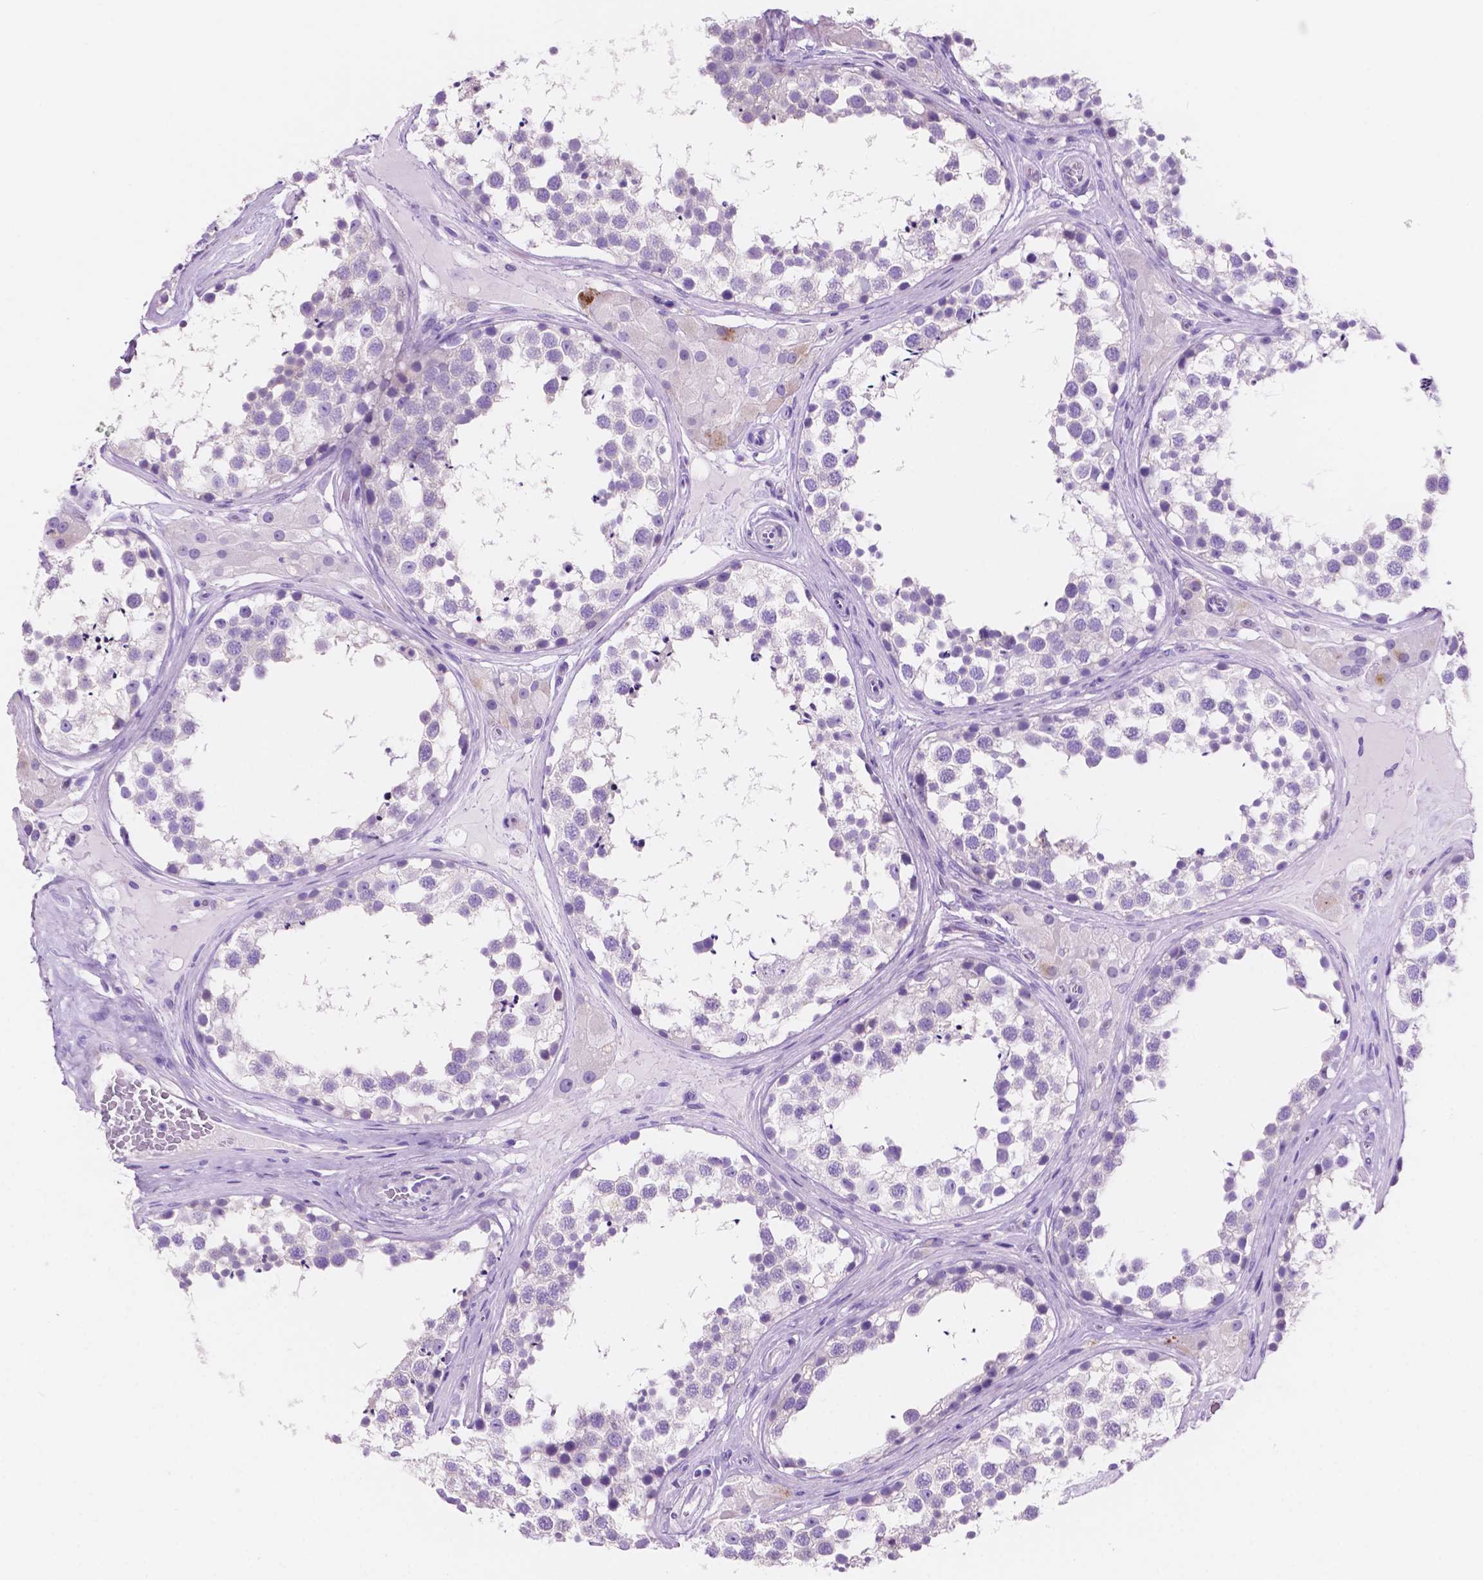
{"staining": {"intensity": "negative", "quantity": "none", "location": "none"}, "tissue": "testis", "cell_type": "Cells in seminiferous ducts", "image_type": "normal", "snomed": [{"axis": "morphology", "description": "Normal tissue, NOS"}, {"axis": "morphology", "description": "Seminoma, NOS"}, {"axis": "topography", "description": "Testis"}], "caption": "Histopathology image shows no significant protein staining in cells in seminiferous ducts of benign testis.", "gene": "IGFN1", "patient": {"sex": "male", "age": 65}}